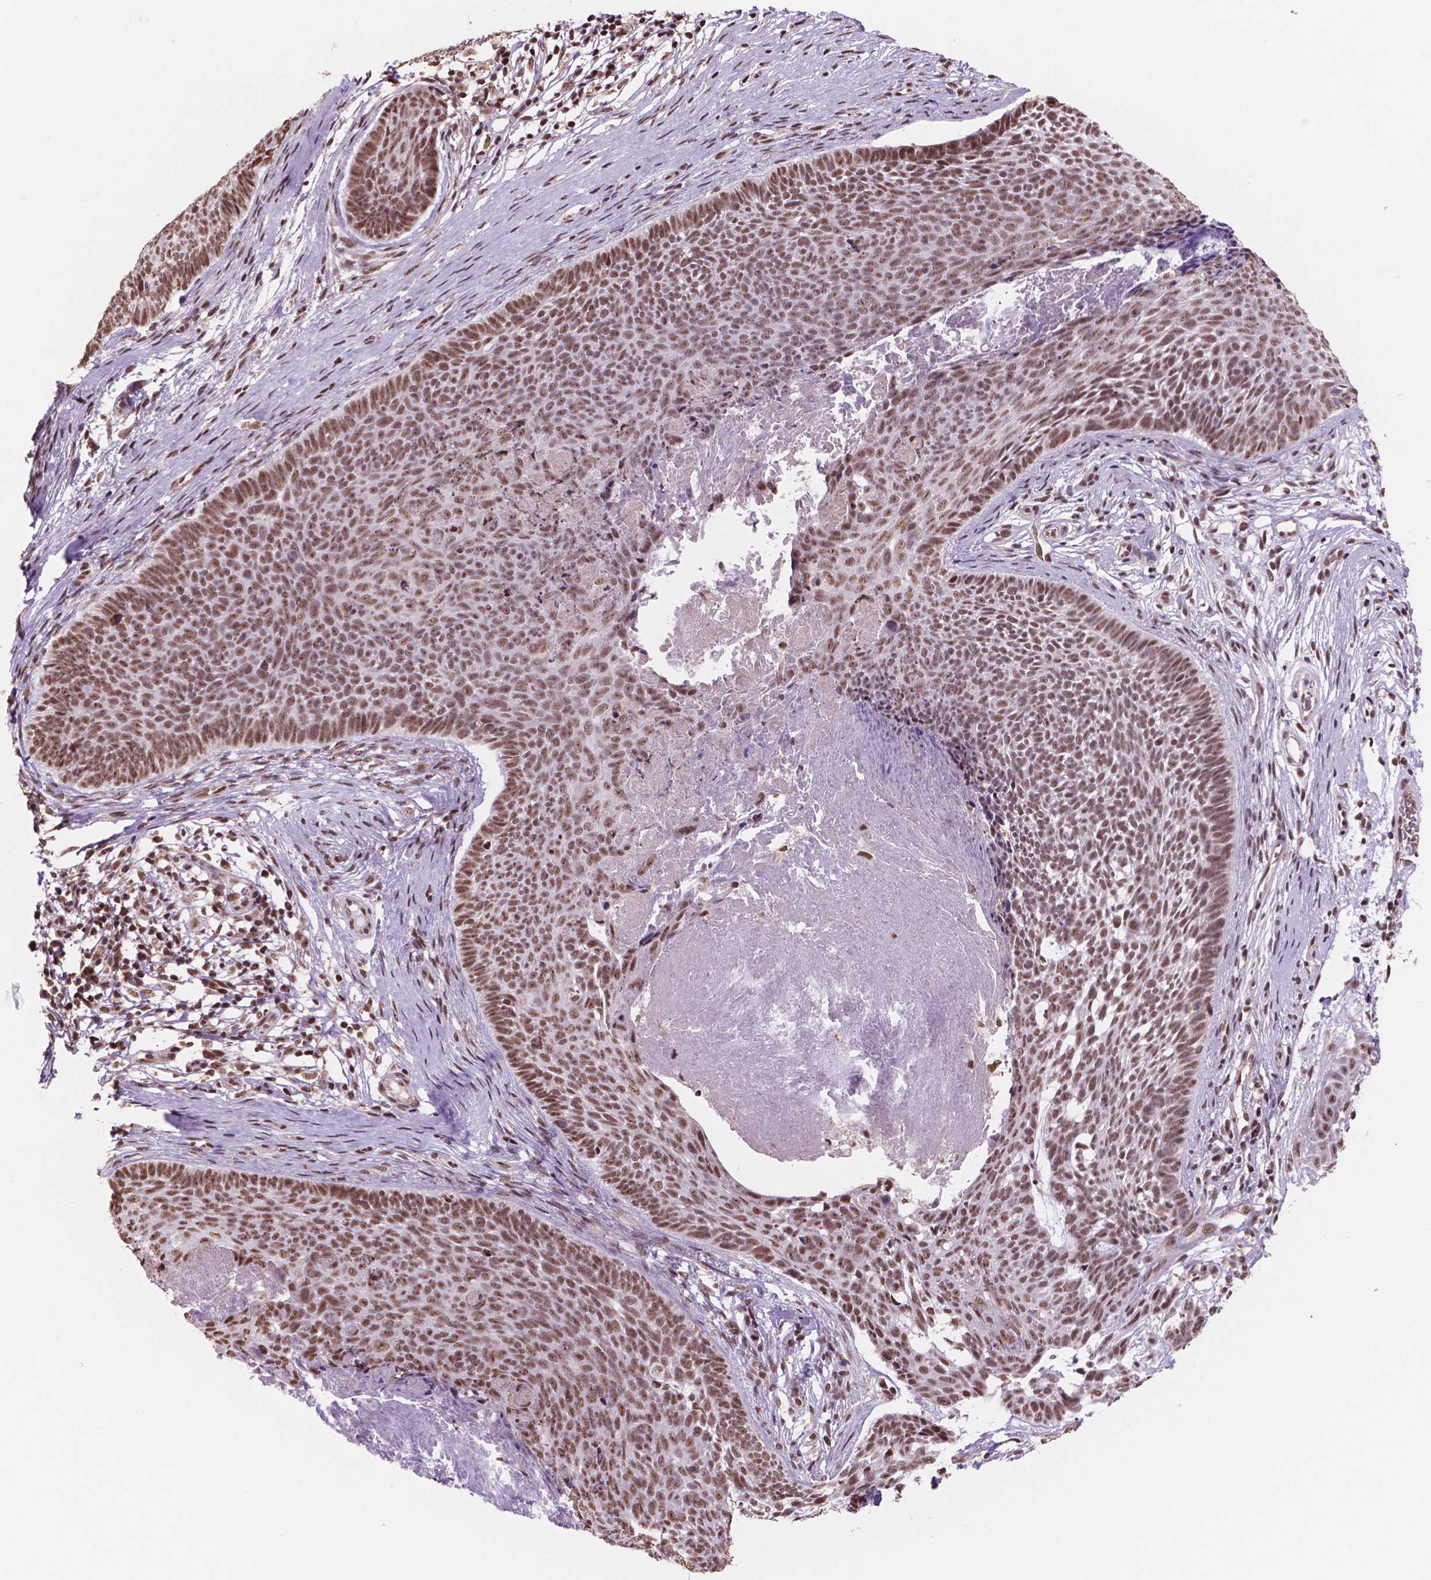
{"staining": {"intensity": "moderate", "quantity": ">75%", "location": "nuclear"}, "tissue": "skin cancer", "cell_type": "Tumor cells", "image_type": "cancer", "snomed": [{"axis": "morphology", "description": "Basal cell carcinoma"}, {"axis": "topography", "description": "Skin"}], "caption": "Immunohistochemical staining of skin cancer demonstrates medium levels of moderate nuclear protein positivity in about >75% of tumor cells.", "gene": "NDUFA10", "patient": {"sex": "male", "age": 85}}